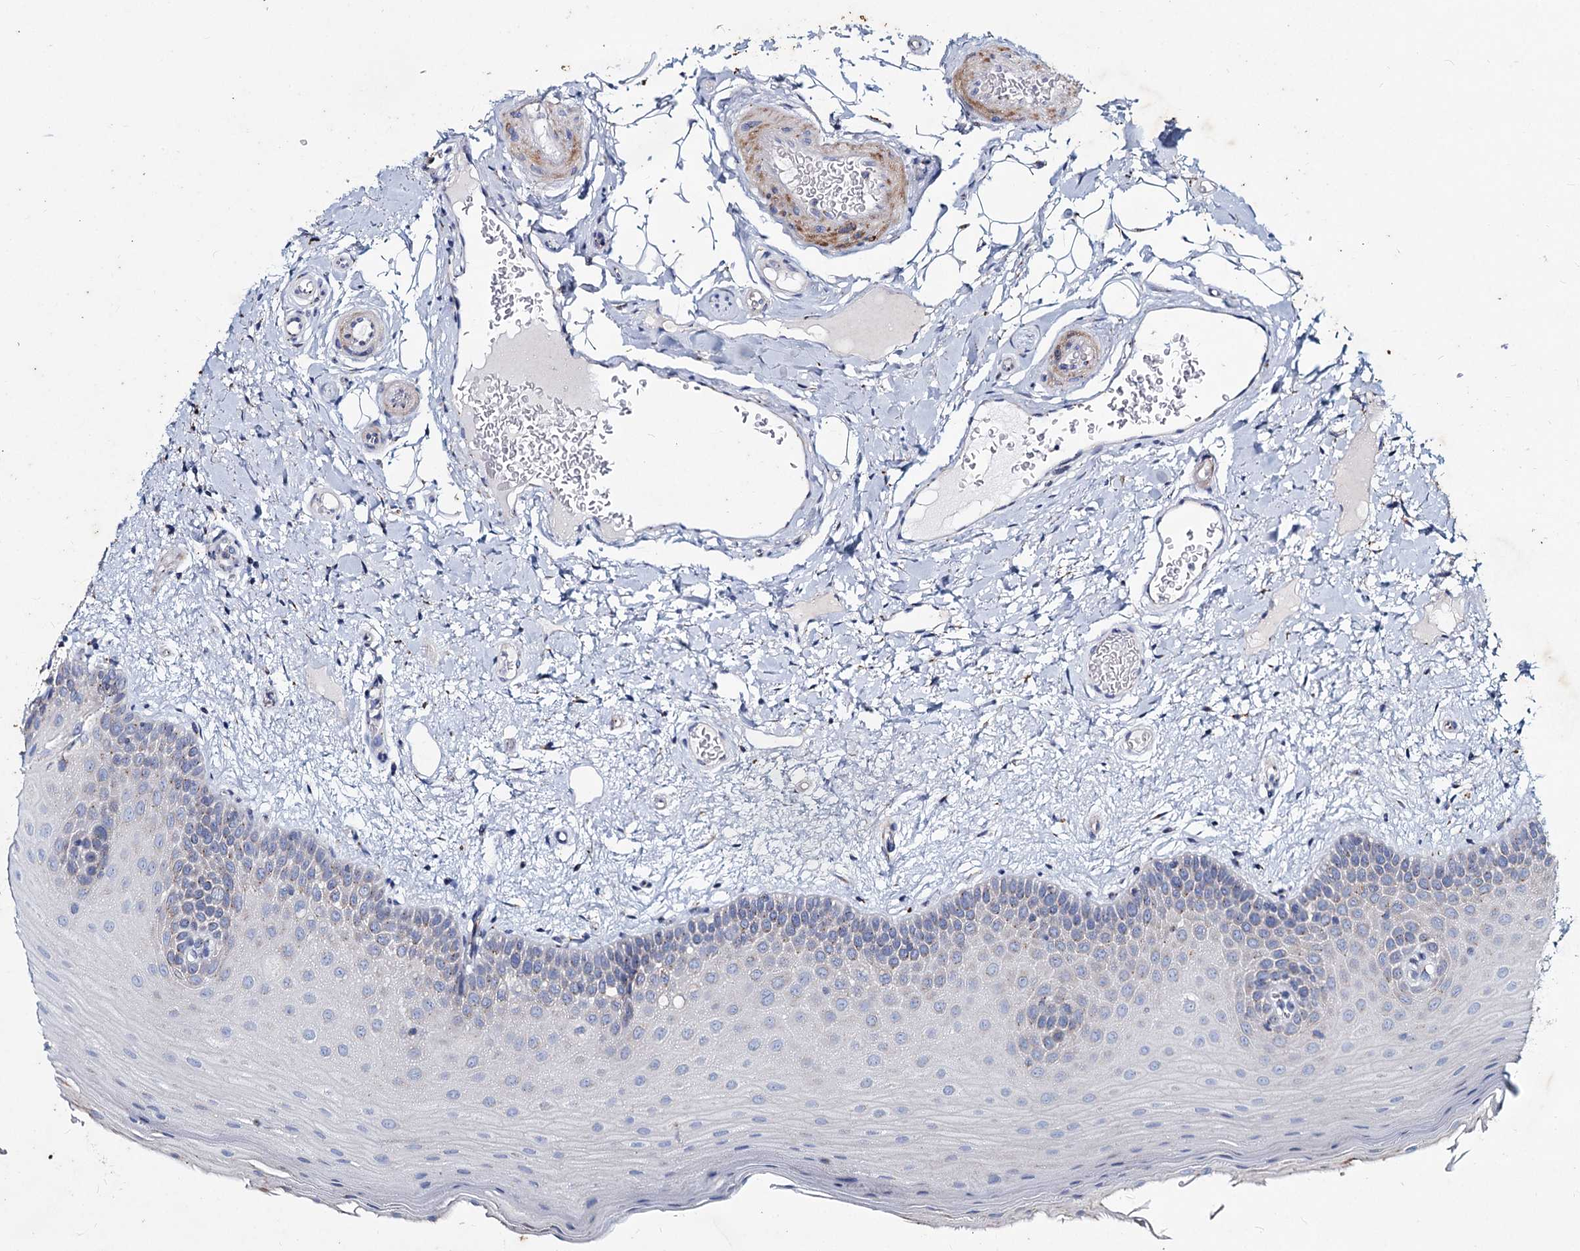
{"staining": {"intensity": "negative", "quantity": "none", "location": "none"}, "tissue": "oral mucosa", "cell_type": "Squamous epithelial cells", "image_type": "normal", "snomed": [{"axis": "morphology", "description": "Normal tissue, NOS"}, {"axis": "topography", "description": "Oral tissue"}, {"axis": "topography", "description": "Tounge, NOS"}], "caption": "Immunohistochemical staining of benign human oral mucosa shows no significant positivity in squamous epithelial cells.", "gene": "AGBL4", "patient": {"sex": "male", "age": 47}}